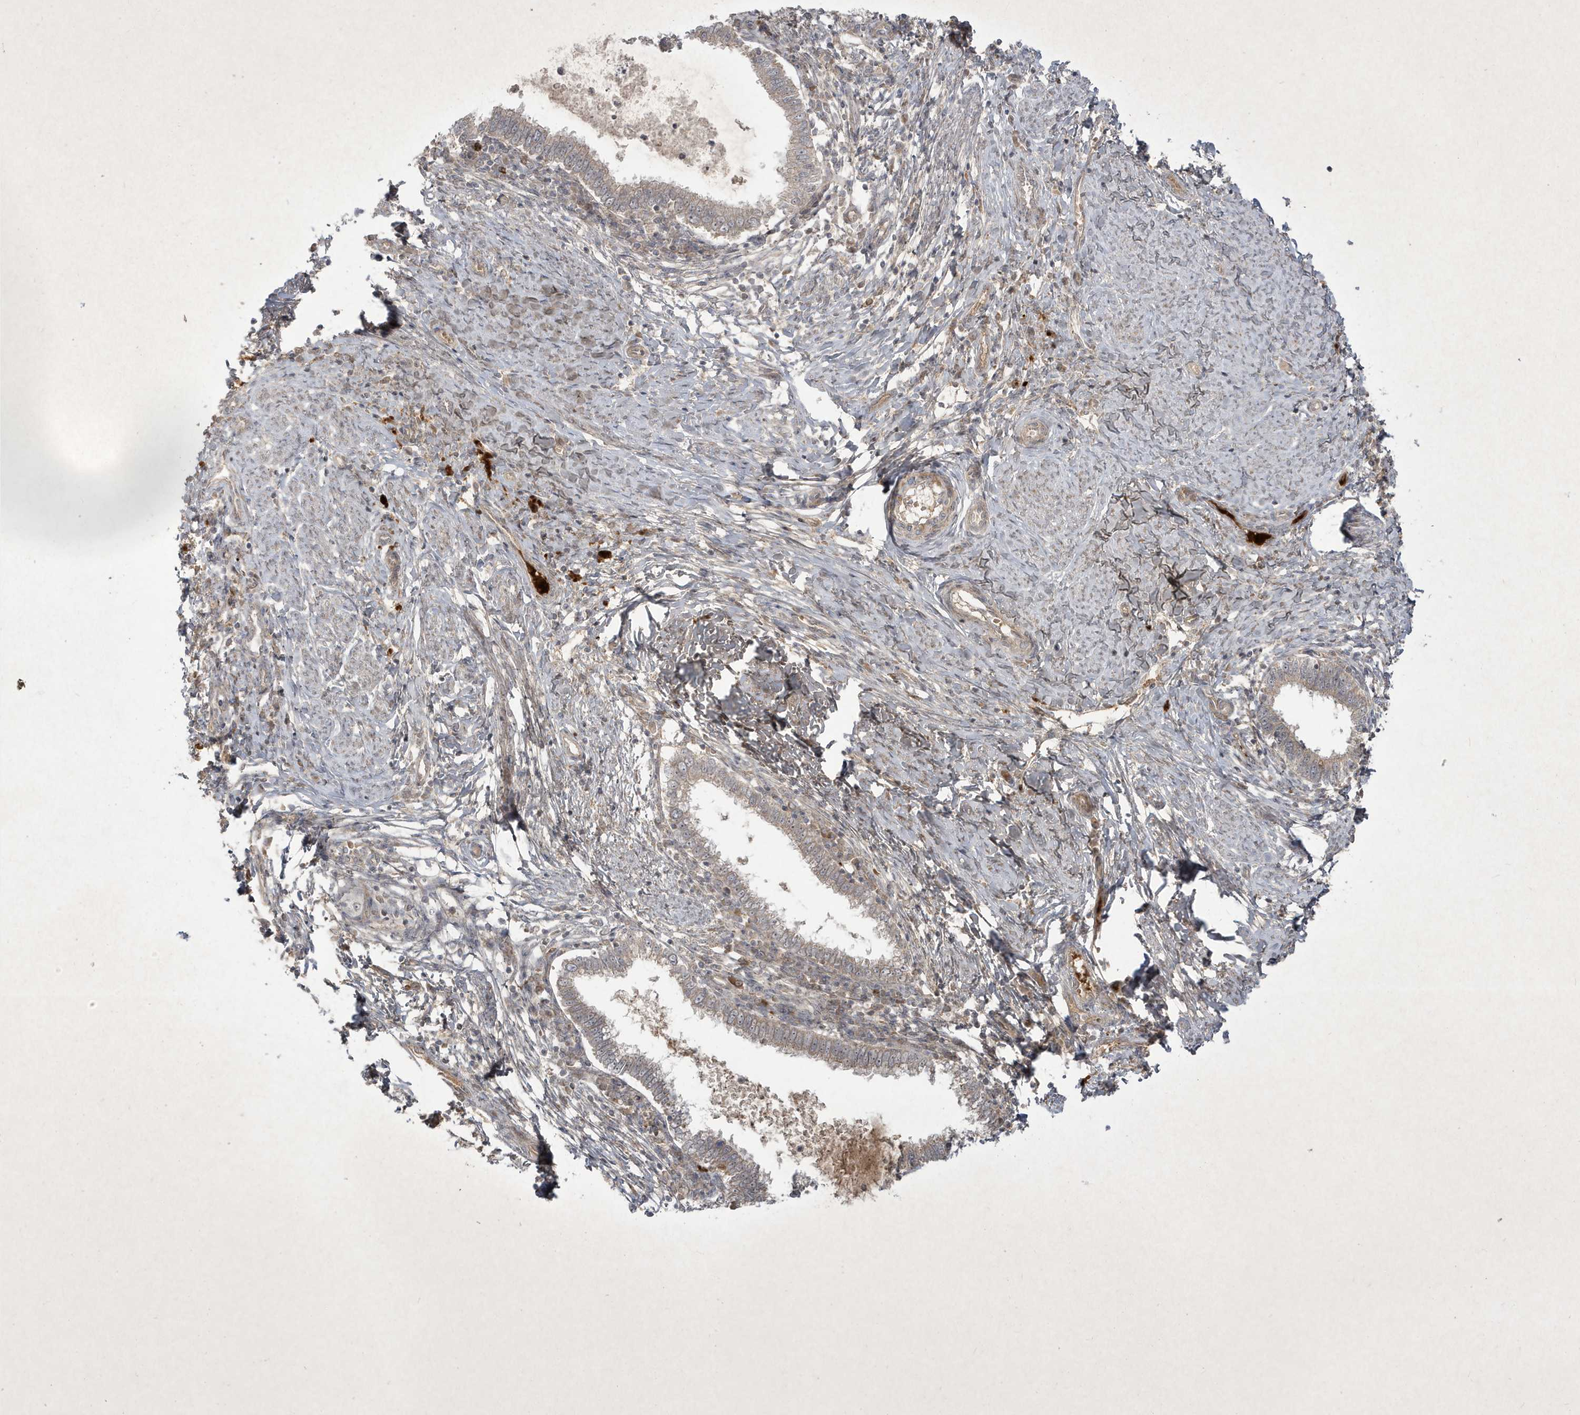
{"staining": {"intensity": "weak", "quantity": "25%-75%", "location": "cytoplasmic/membranous"}, "tissue": "cervical cancer", "cell_type": "Tumor cells", "image_type": "cancer", "snomed": [{"axis": "morphology", "description": "Adenocarcinoma, NOS"}, {"axis": "topography", "description": "Cervix"}], "caption": "A brown stain highlights weak cytoplasmic/membranous positivity of a protein in human cervical cancer tumor cells.", "gene": "FAM83C", "patient": {"sex": "female", "age": 36}}